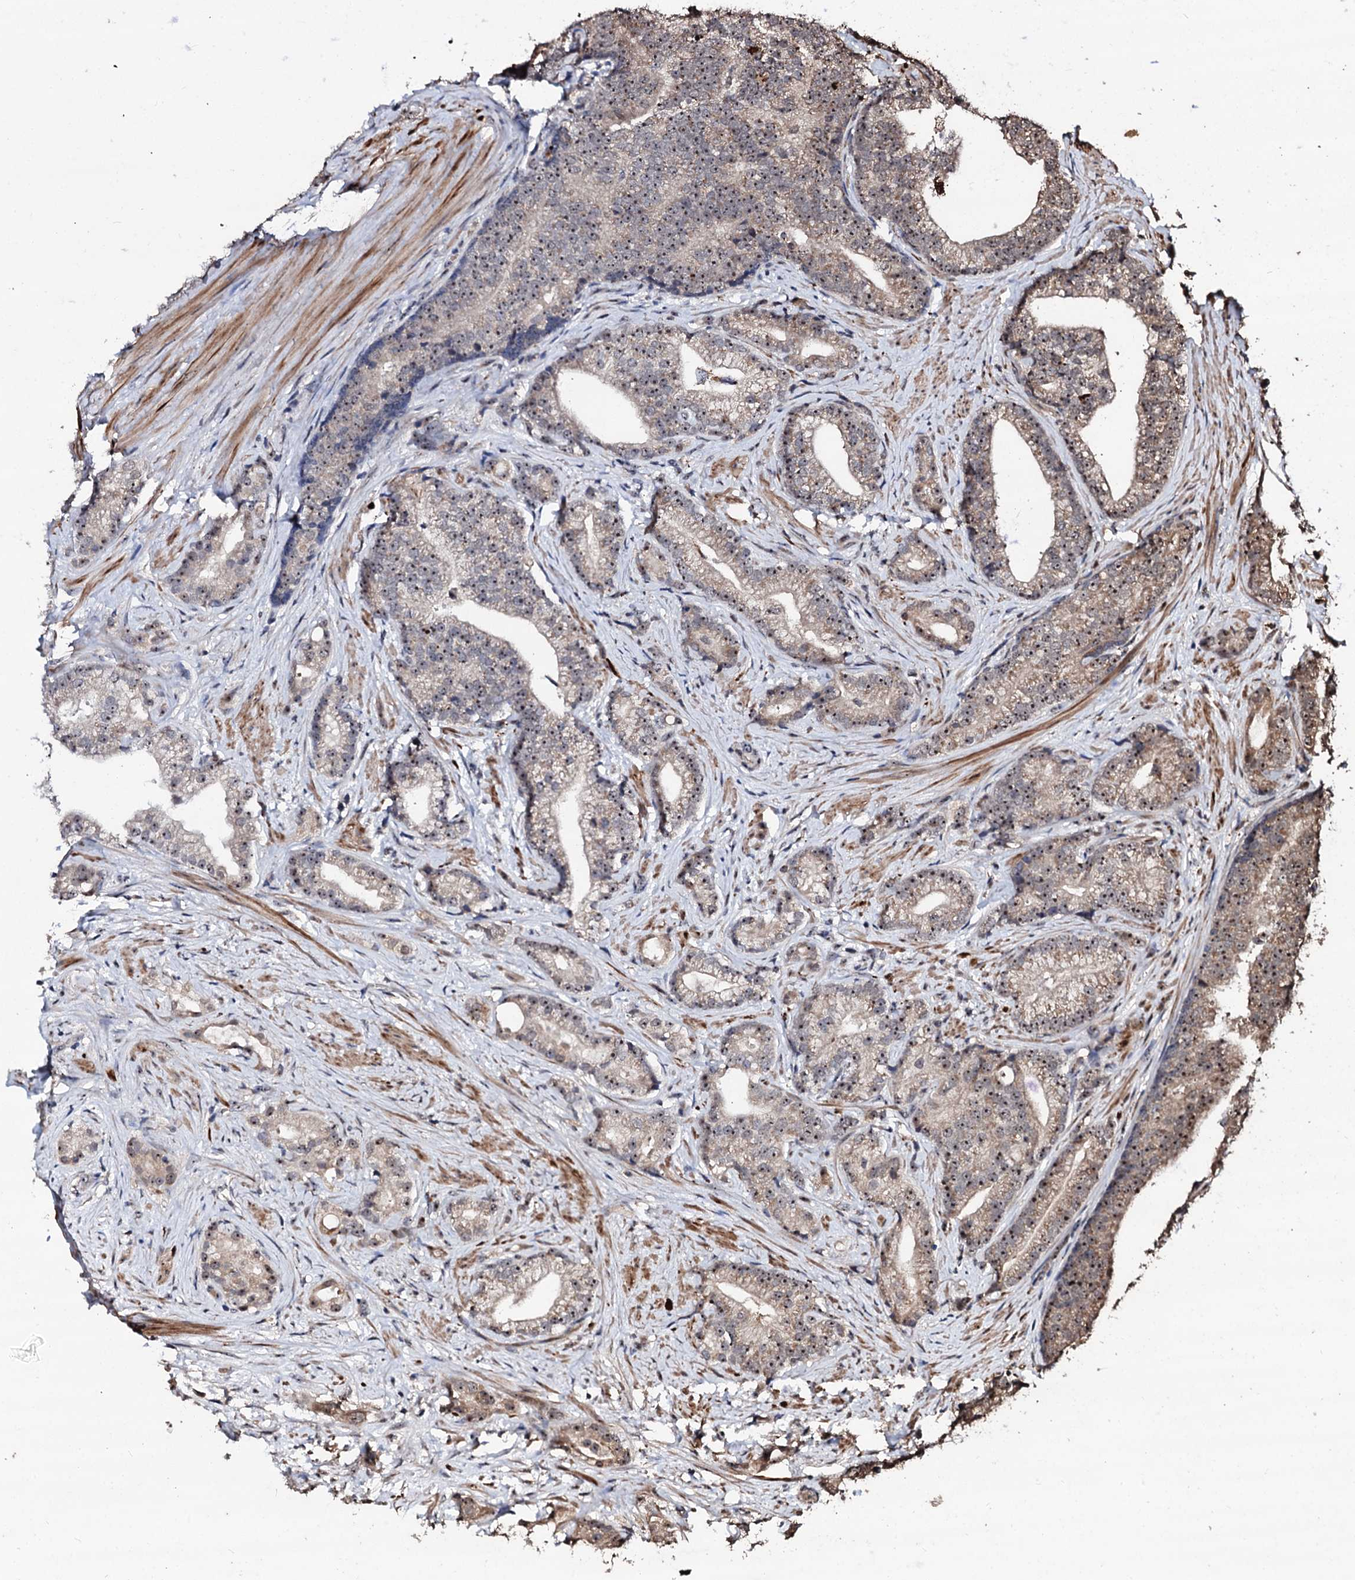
{"staining": {"intensity": "weak", "quantity": ">75%", "location": "nuclear"}, "tissue": "prostate cancer", "cell_type": "Tumor cells", "image_type": "cancer", "snomed": [{"axis": "morphology", "description": "Adenocarcinoma, Low grade"}, {"axis": "topography", "description": "Prostate"}], "caption": "Prostate adenocarcinoma (low-grade) was stained to show a protein in brown. There is low levels of weak nuclear expression in about >75% of tumor cells.", "gene": "SUPT7L", "patient": {"sex": "male", "age": 71}}